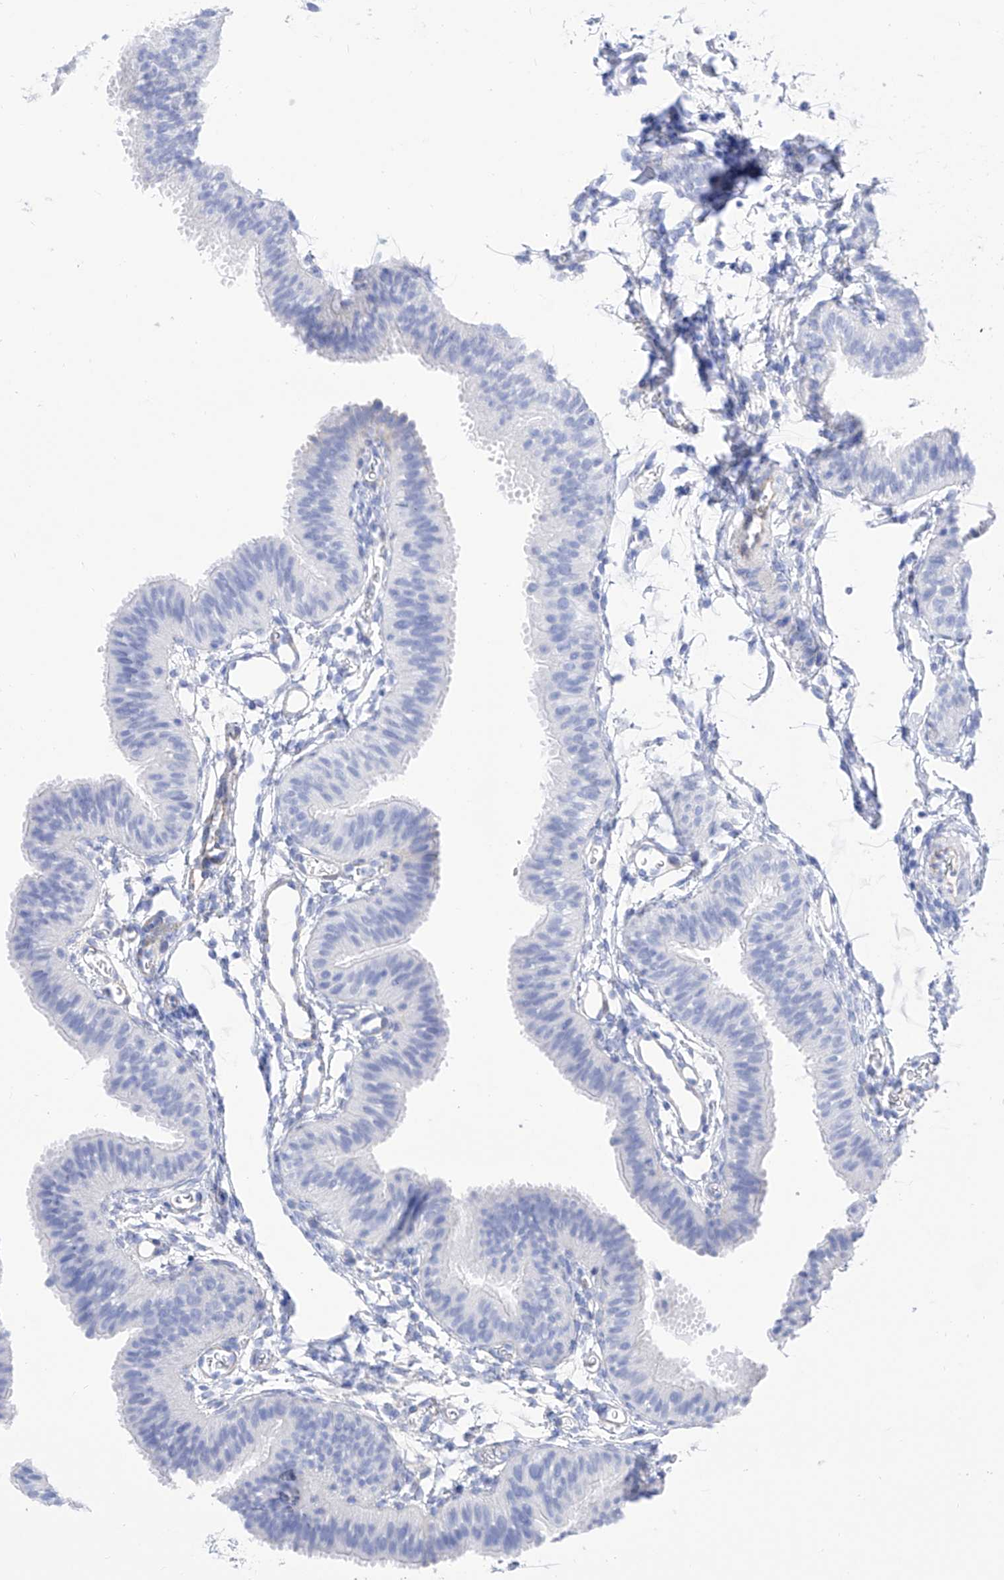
{"staining": {"intensity": "negative", "quantity": "none", "location": "none"}, "tissue": "fallopian tube", "cell_type": "Glandular cells", "image_type": "normal", "snomed": [{"axis": "morphology", "description": "Normal tissue, NOS"}, {"axis": "topography", "description": "Fallopian tube"}], "caption": "DAB immunohistochemical staining of normal human fallopian tube reveals no significant staining in glandular cells. (Stains: DAB immunohistochemistry with hematoxylin counter stain, Microscopy: brightfield microscopy at high magnification).", "gene": "TRPC7", "patient": {"sex": "female", "age": 35}}